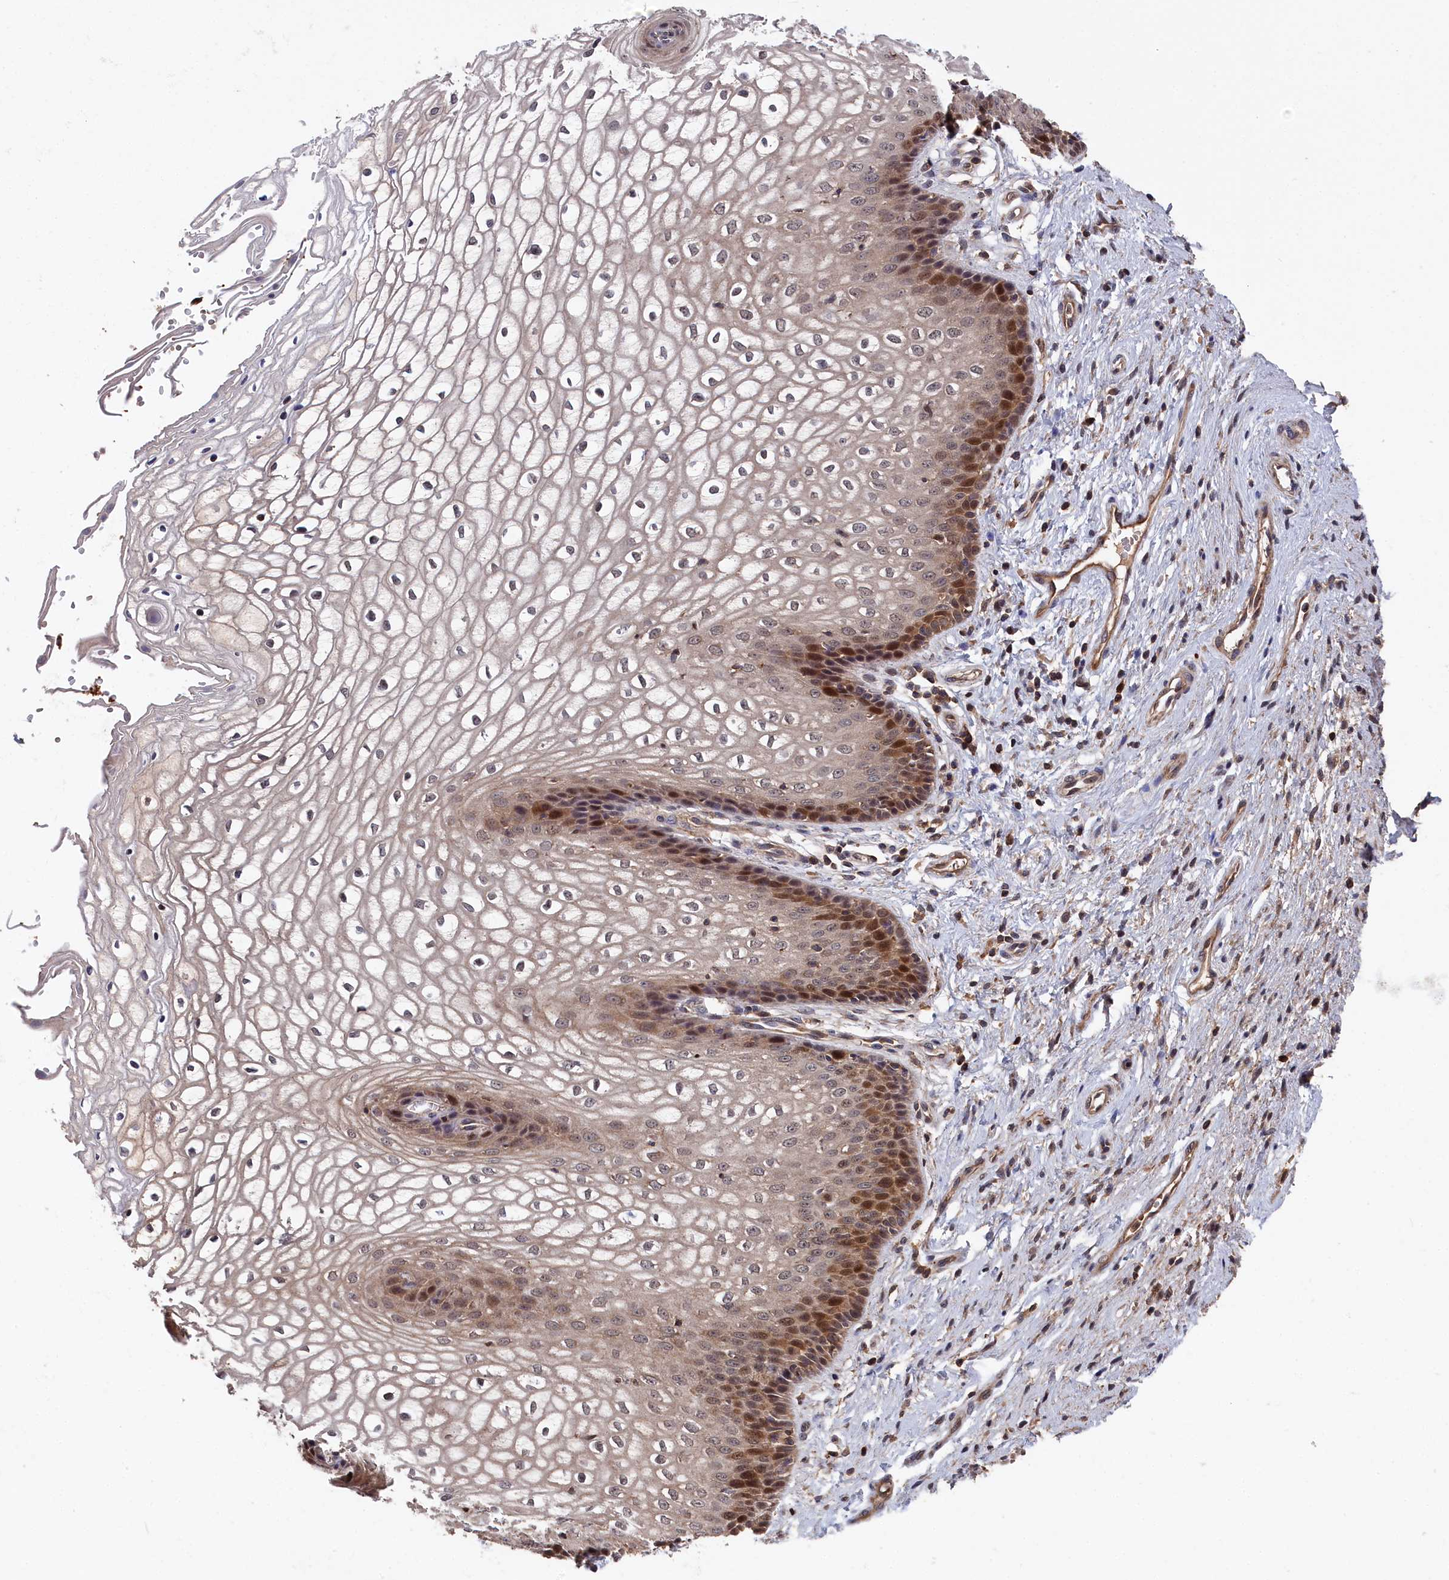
{"staining": {"intensity": "moderate", "quantity": "25%-75%", "location": "nuclear"}, "tissue": "vagina", "cell_type": "Squamous epithelial cells", "image_type": "normal", "snomed": [{"axis": "morphology", "description": "Normal tissue, NOS"}, {"axis": "topography", "description": "Vagina"}], "caption": "A medium amount of moderate nuclear expression is identified in about 25%-75% of squamous epithelial cells in normal vagina.", "gene": "RMI2", "patient": {"sex": "female", "age": 34}}